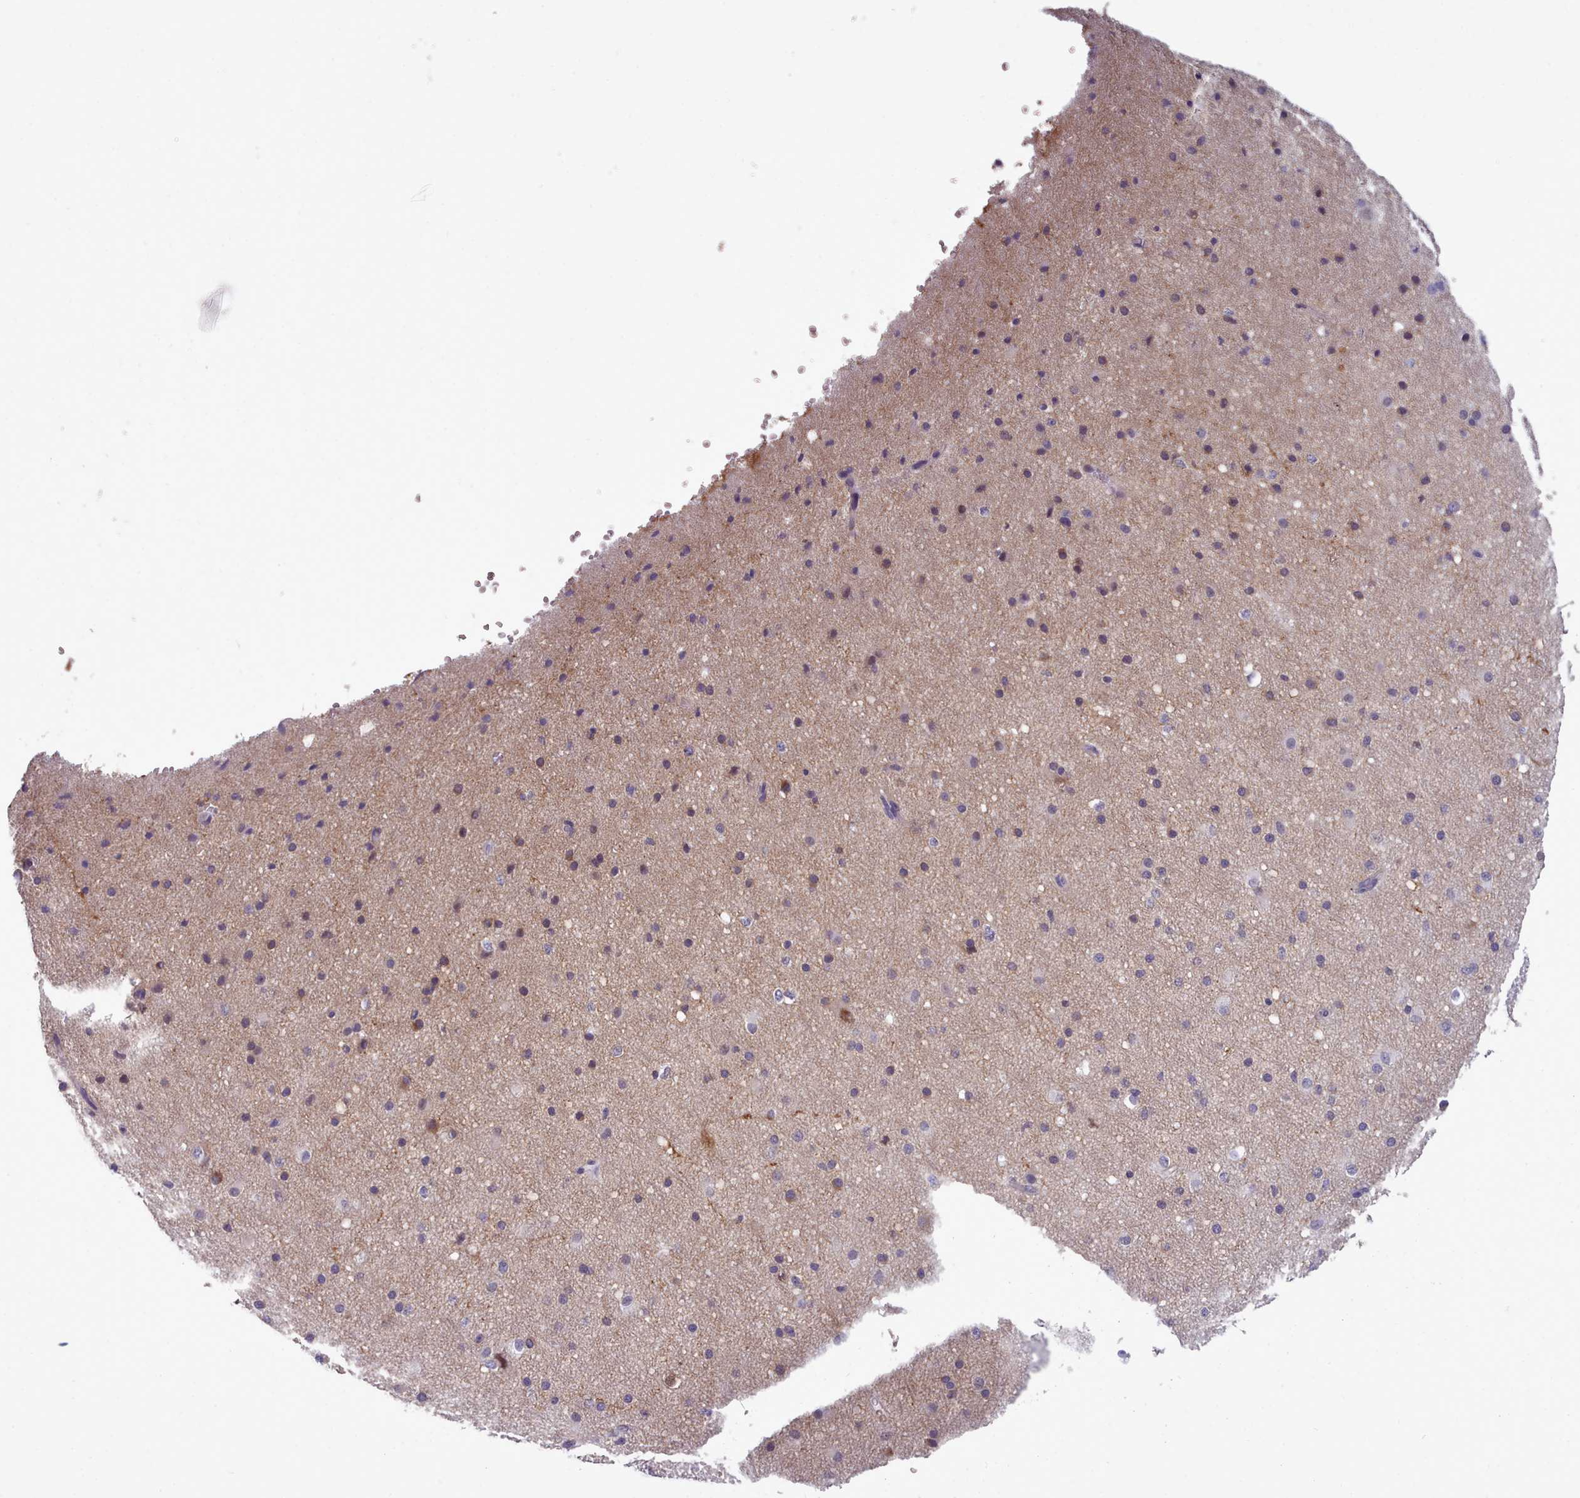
{"staining": {"intensity": "negative", "quantity": "none", "location": "none"}, "tissue": "cerebral cortex", "cell_type": "Endothelial cells", "image_type": "normal", "snomed": [{"axis": "morphology", "description": "Normal tissue, NOS"}, {"axis": "morphology", "description": "Developmental malformation"}, {"axis": "topography", "description": "Cerebral cortex"}], "caption": "High magnification brightfield microscopy of benign cerebral cortex stained with DAB (3,3'-diaminobenzidine) (brown) and counterstained with hematoxylin (blue): endothelial cells show no significant expression. (Stains: DAB (3,3'-diaminobenzidine) IHC with hematoxylin counter stain, Microscopy: brightfield microscopy at high magnification).", "gene": "KCTD16", "patient": {"sex": "female", "age": 30}}